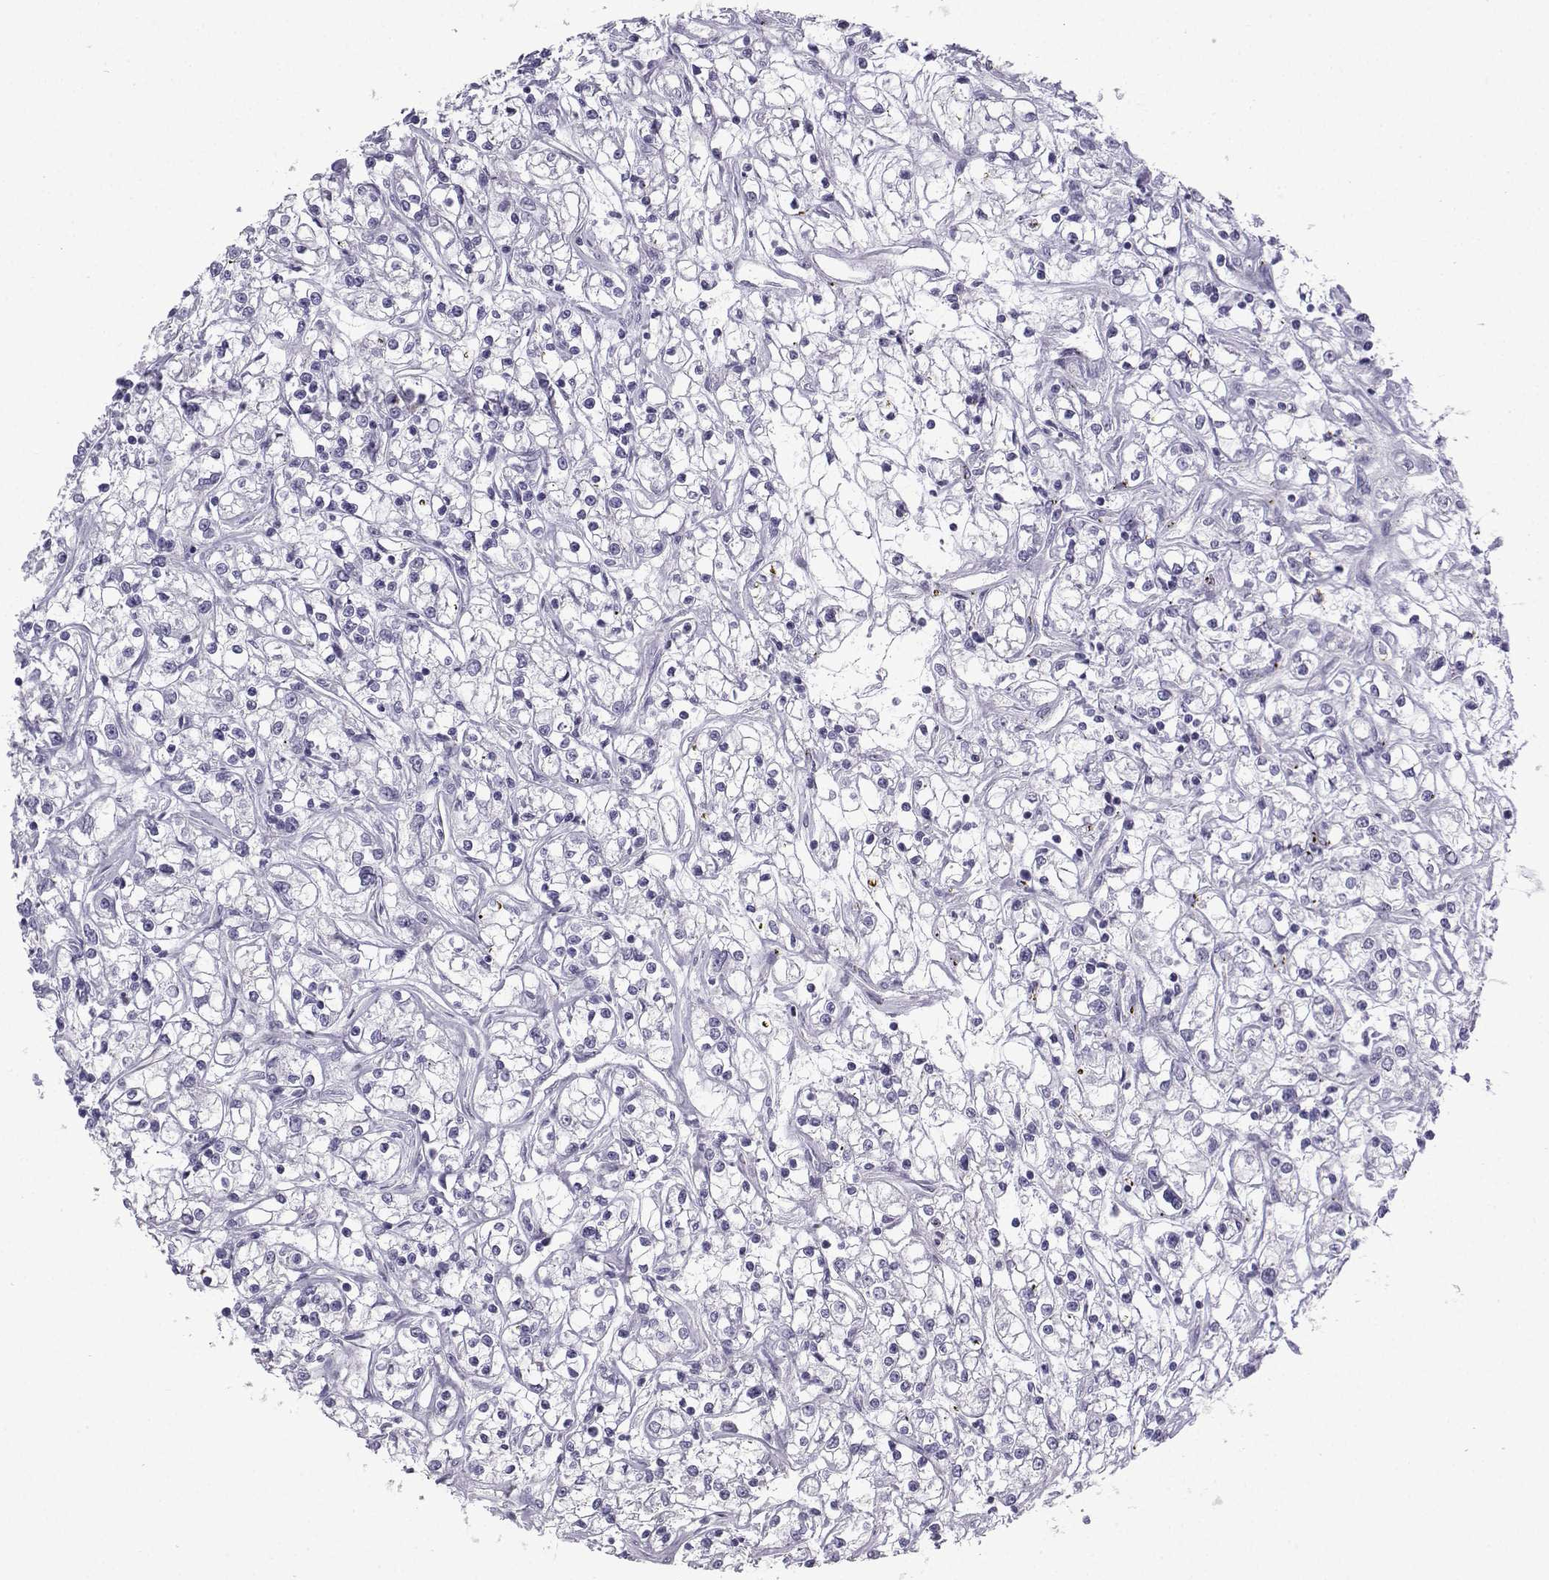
{"staining": {"intensity": "negative", "quantity": "none", "location": "none"}, "tissue": "renal cancer", "cell_type": "Tumor cells", "image_type": "cancer", "snomed": [{"axis": "morphology", "description": "Adenocarcinoma, NOS"}, {"axis": "topography", "description": "Kidney"}], "caption": "High magnification brightfield microscopy of renal cancer (adenocarcinoma) stained with DAB (3,3'-diaminobenzidine) (brown) and counterstained with hematoxylin (blue): tumor cells show no significant positivity.", "gene": "CFAP53", "patient": {"sex": "female", "age": 59}}